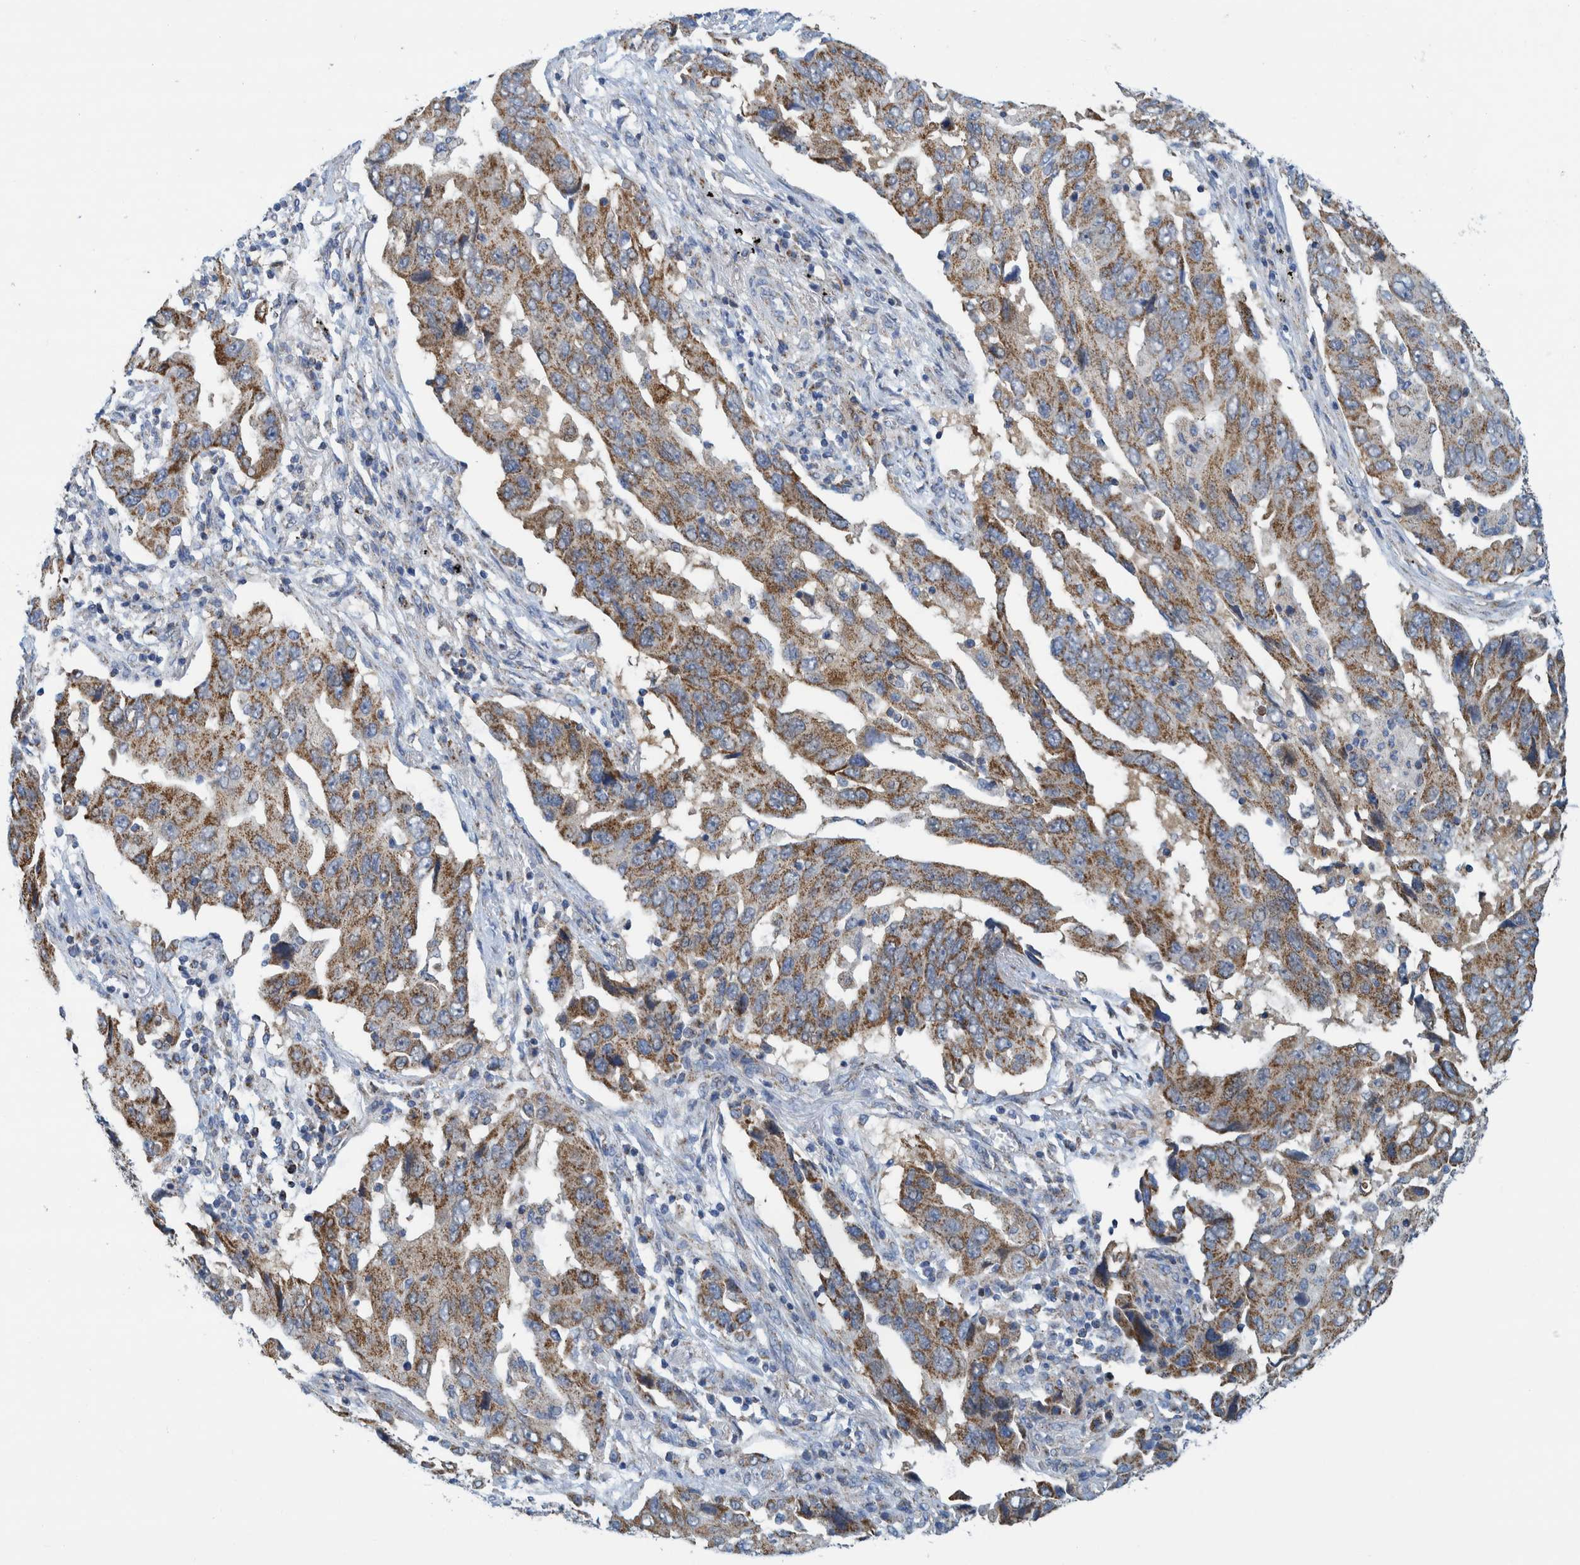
{"staining": {"intensity": "moderate", "quantity": ">75%", "location": "cytoplasmic/membranous"}, "tissue": "lung cancer", "cell_type": "Tumor cells", "image_type": "cancer", "snomed": [{"axis": "morphology", "description": "Adenocarcinoma, NOS"}, {"axis": "topography", "description": "Lung"}], "caption": "This photomicrograph displays immunohistochemistry (IHC) staining of human adenocarcinoma (lung), with medium moderate cytoplasmic/membranous positivity in approximately >75% of tumor cells.", "gene": "MRPS7", "patient": {"sex": "female", "age": 65}}